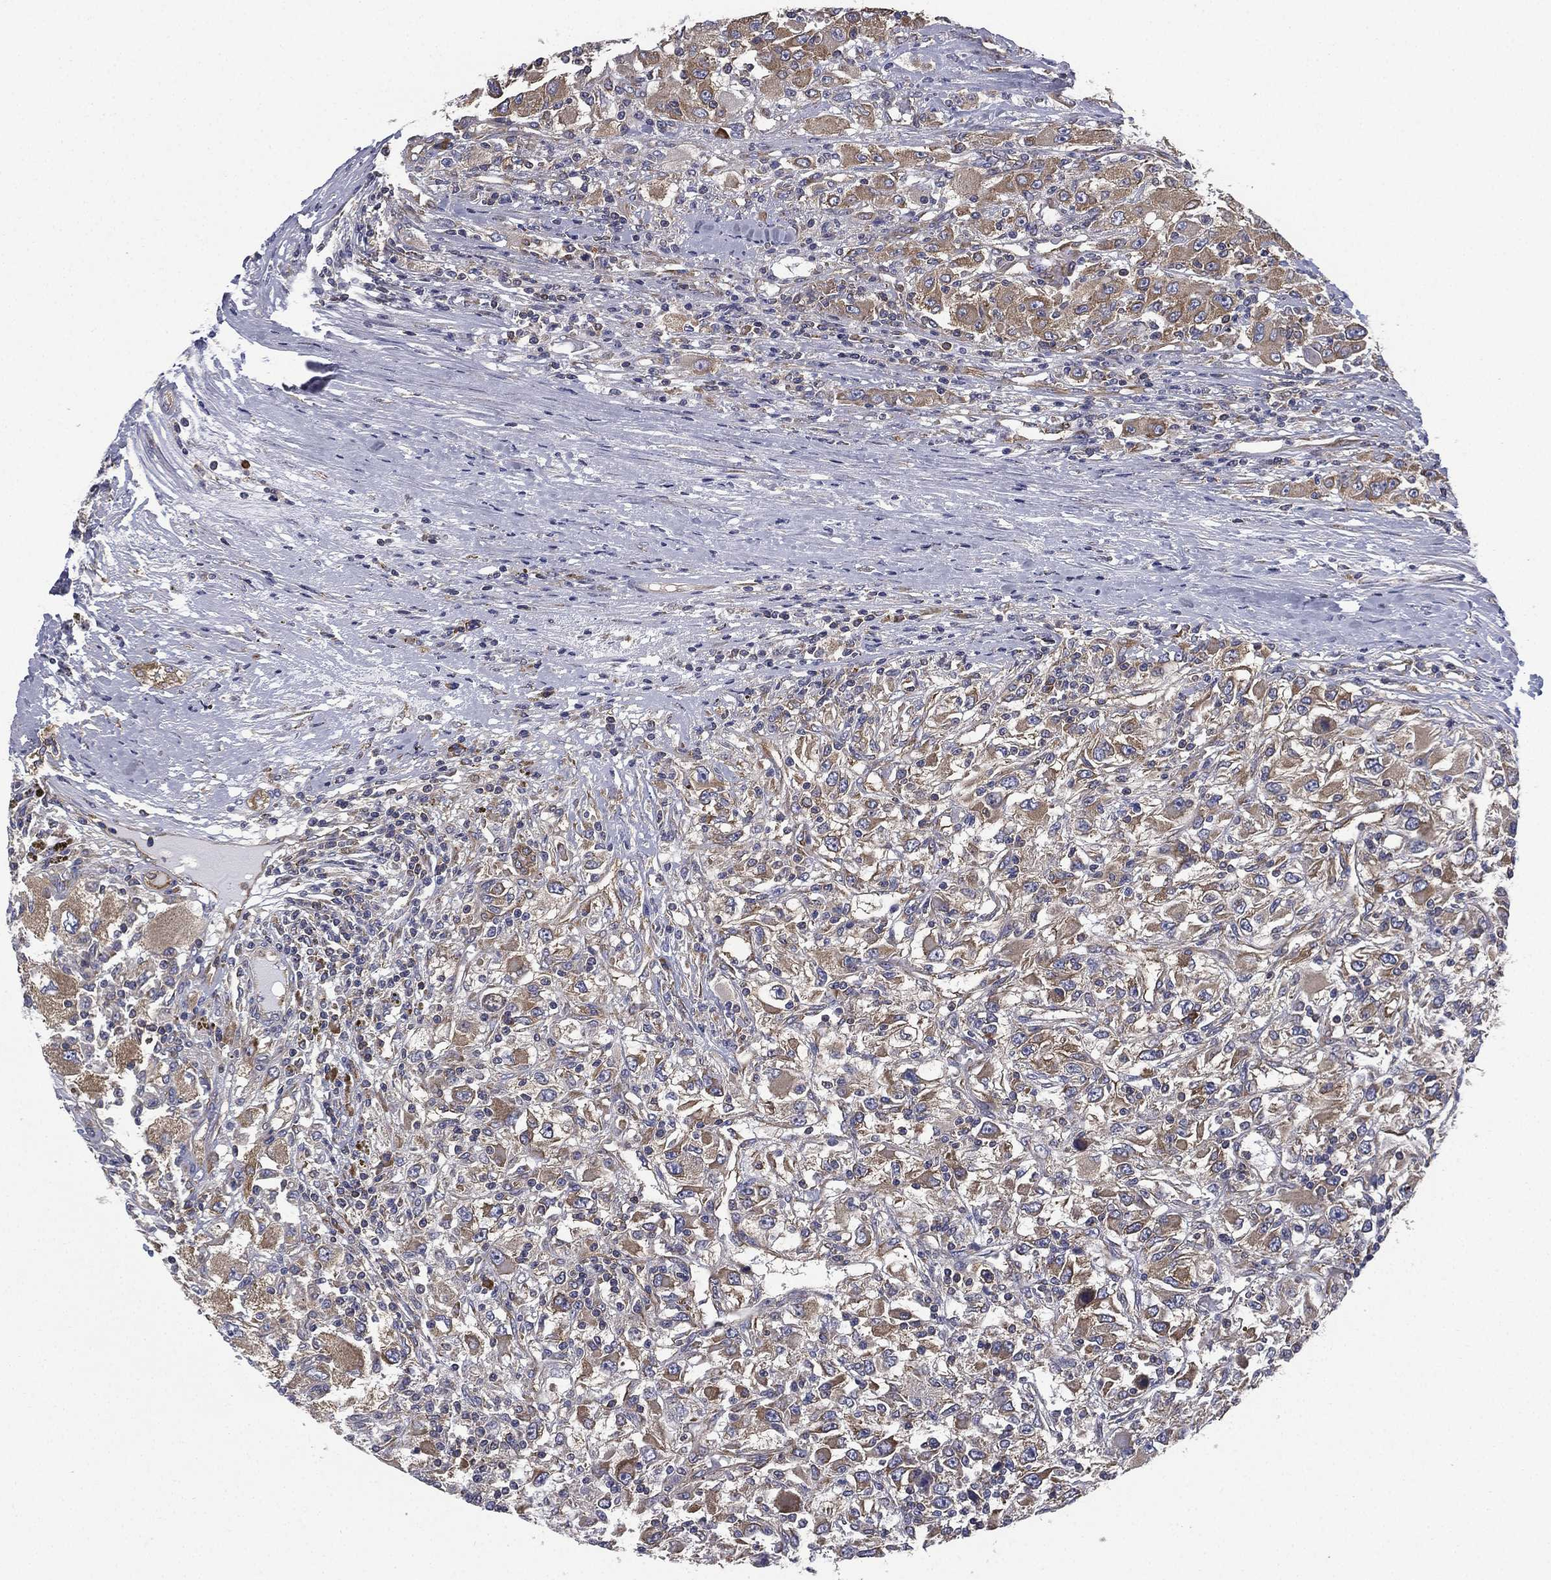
{"staining": {"intensity": "moderate", "quantity": "<25%", "location": "cytoplasmic/membranous"}, "tissue": "renal cancer", "cell_type": "Tumor cells", "image_type": "cancer", "snomed": [{"axis": "morphology", "description": "Adenocarcinoma, NOS"}, {"axis": "topography", "description": "Kidney"}], "caption": "The micrograph shows immunohistochemical staining of renal cancer. There is moderate cytoplasmic/membranous positivity is identified in about <25% of tumor cells. (brown staining indicates protein expression, while blue staining denotes nuclei).", "gene": "FARSA", "patient": {"sex": "female", "age": 67}}